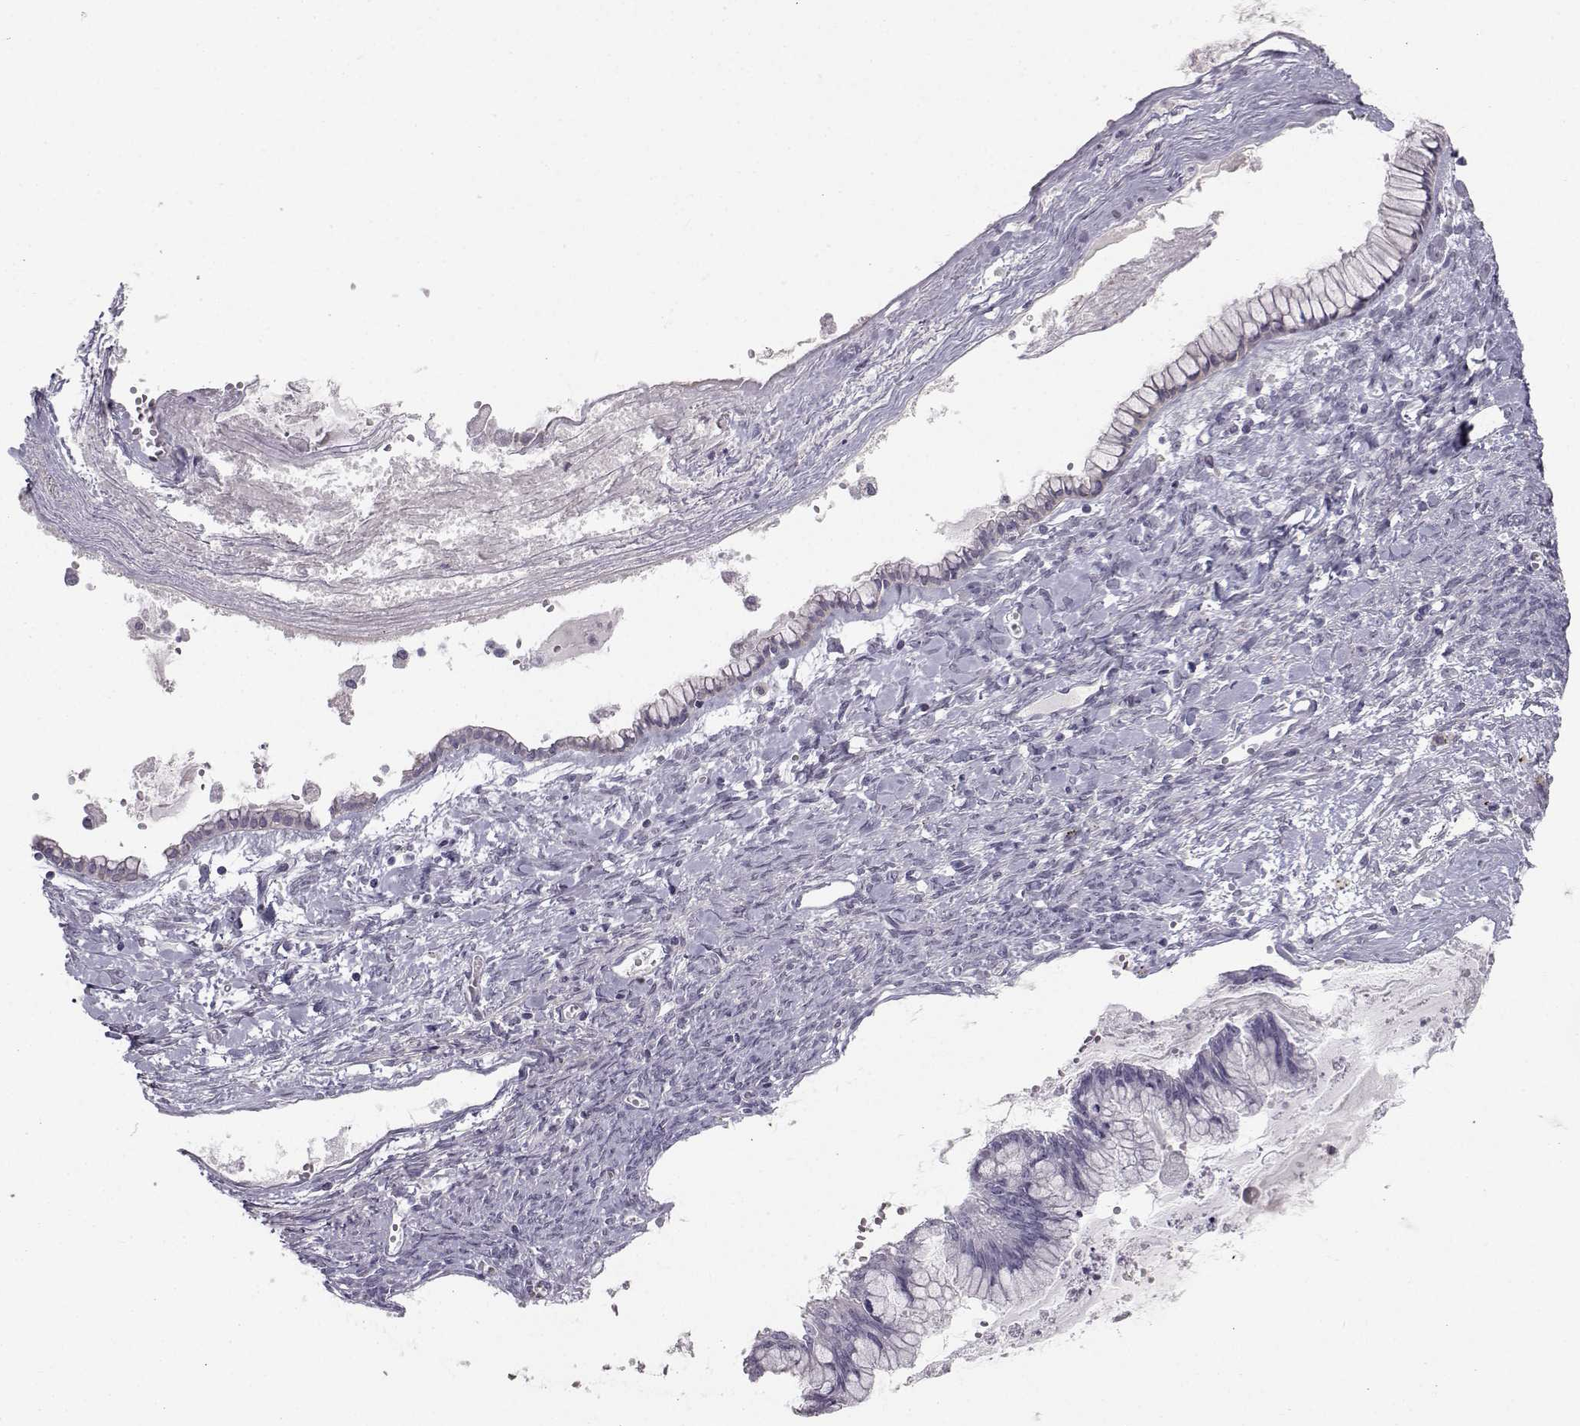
{"staining": {"intensity": "negative", "quantity": "none", "location": "none"}, "tissue": "ovarian cancer", "cell_type": "Tumor cells", "image_type": "cancer", "snomed": [{"axis": "morphology", "description": "Cystadenocarcinoma, mucinous, NOS"}, {"axis": "topography", "description": "Ovary"}], "caption": "This is a micrograph of IHC staining of ovarian cancer (mucinous cystadenocarcinoma), which shows no expression in tumor cells.", "gene": "ZNF185", "patient": {"sex": "female", "age": 67}}